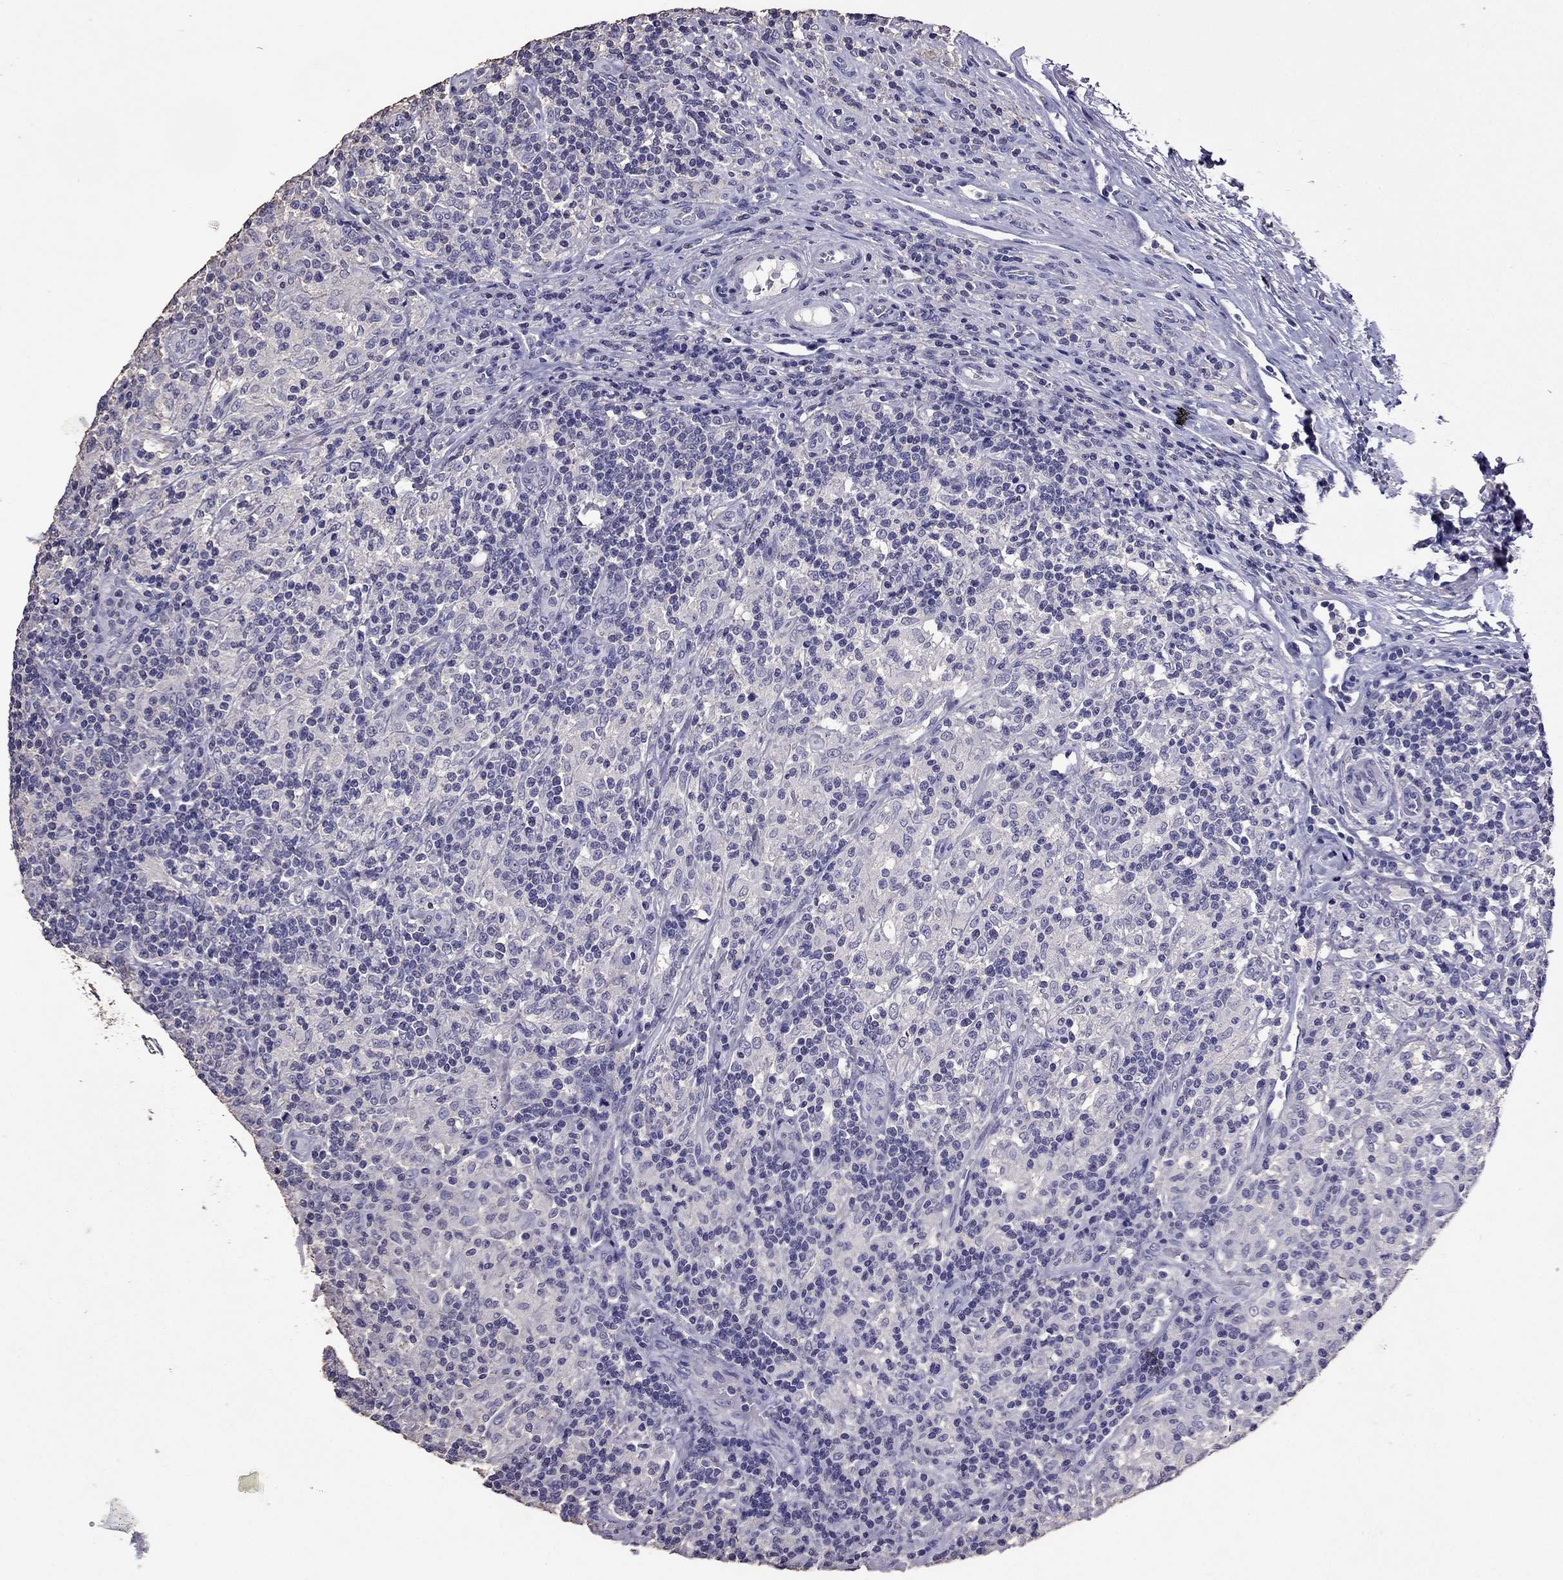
{"staining": {"intensity": "negative", "quantity": "none", "location": "none"}, "tissue": "lymphoma", "cell_type": "Tumor cells", "image_type": "cancer", "snomed": [{"axis": "morphology", "description": "Hodgkin's disease, NOS"}, {"axis": "topography", "description": "Lymph node"}], "caption": "High power microscopy photomicrograph of an immunohistochemistry (IHC) histopathology image of Hodgkin's disease, revealing no significant staining in tumor cells. (Brightfield microscopy of DAB (3,3'-diaminobenzidine) immunohistochemistry at high magnification).", "gene": "NKX3-1", "patient": {"sex": "male", "age": 70}}